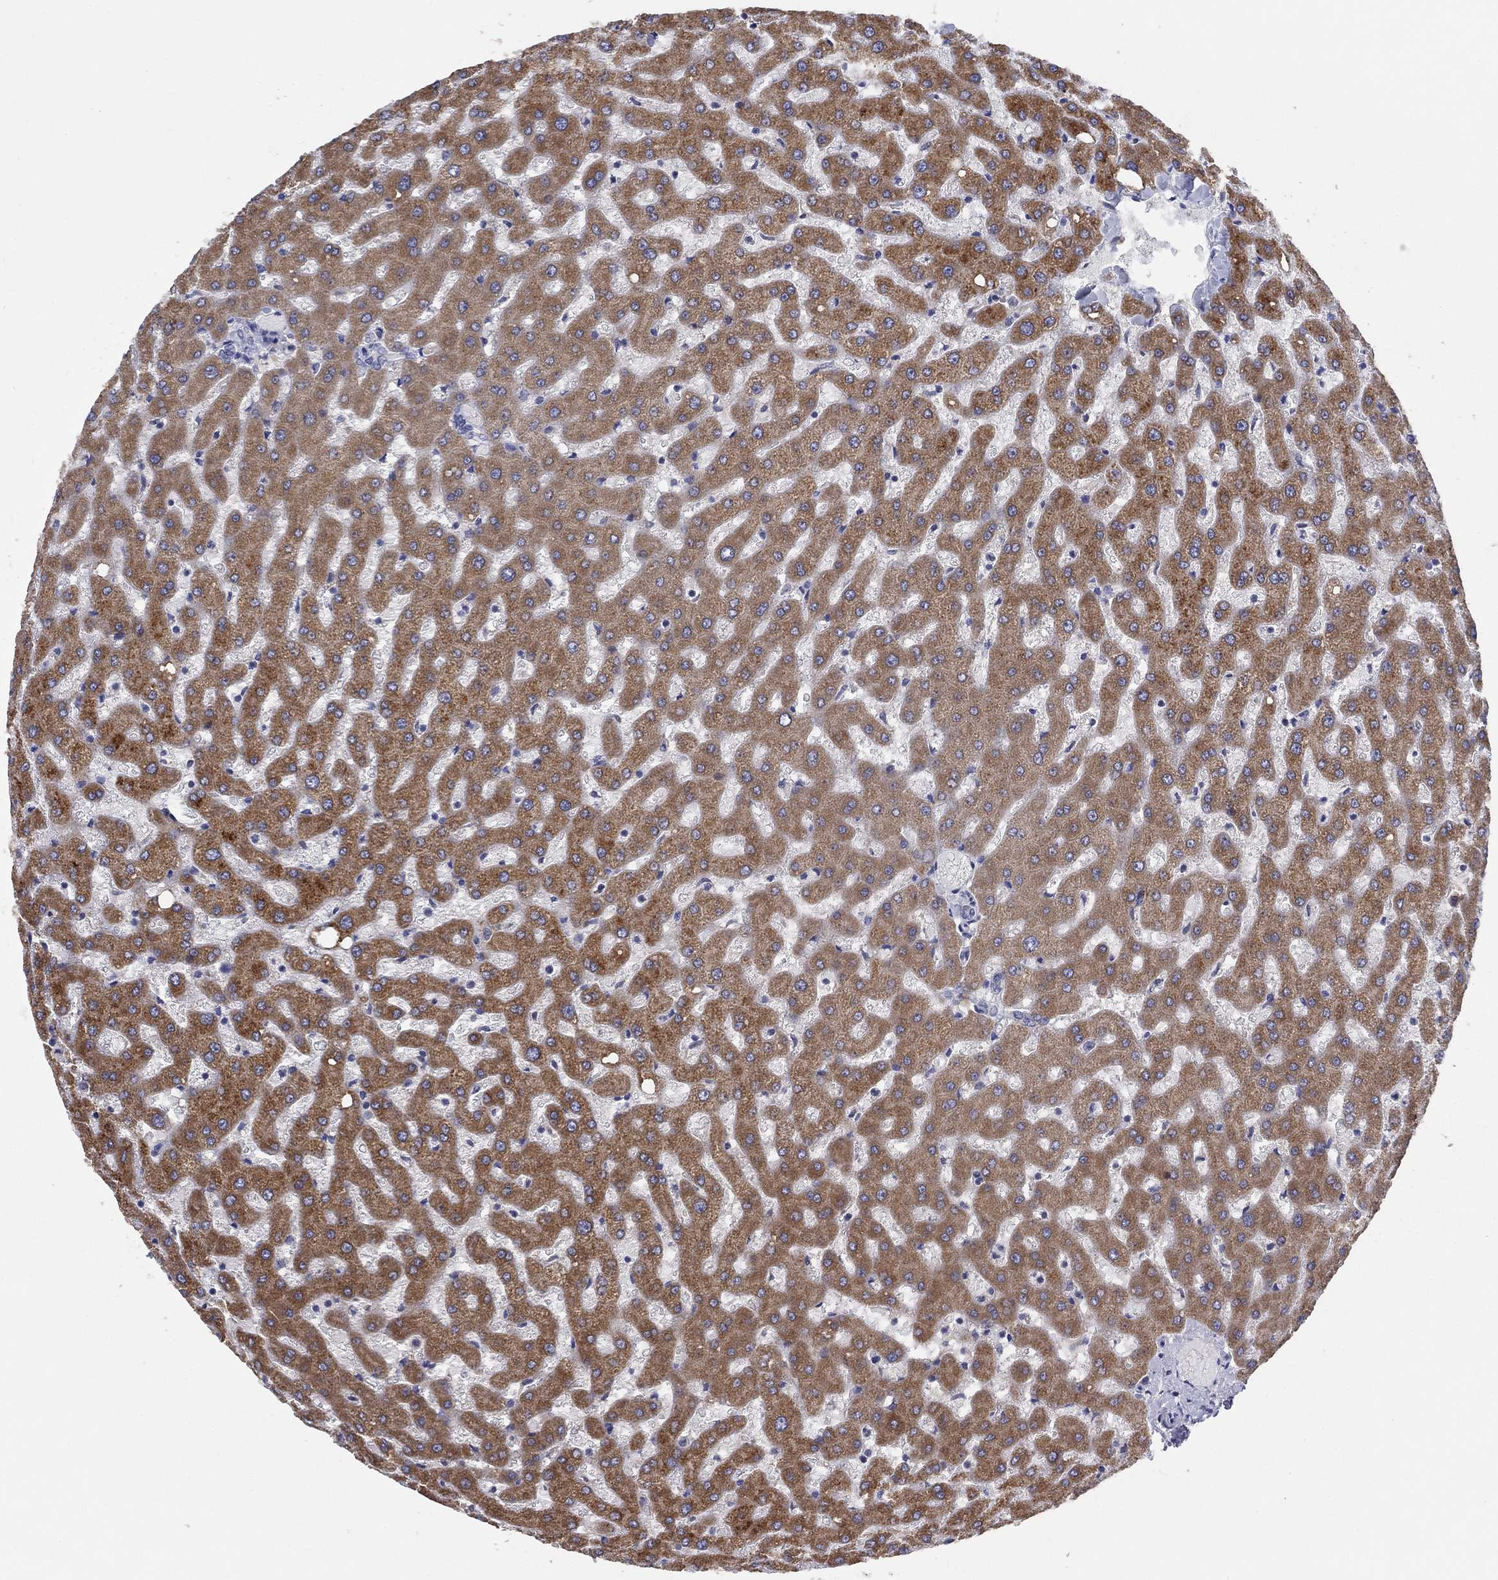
{"staining": {"intensity": "negative", "quantity": "none", "location": "none"}, "tissue": "liver", "cell_type": "Cholangiocytes", "image_type": "normal", "snomed": [{"axis": "morphology", "description": "Normal tissue, NOS"}, {"axis": "topography", "description": "Liver"}], "caption": "High magnification brightfield microscopy of unremarkable liver stained with DAB (brown) and counterstained with hematoxylin (blue): cholangiocytes show no significant expression. (Stains: DAB (3,3'-diaminobenzidine) IHC with hematoxylin counter stain, Microscopy: brightfield microscopy at high magnification).", "gene": "CYP2B6", "patient": {"sex": "female", "age": 50}}